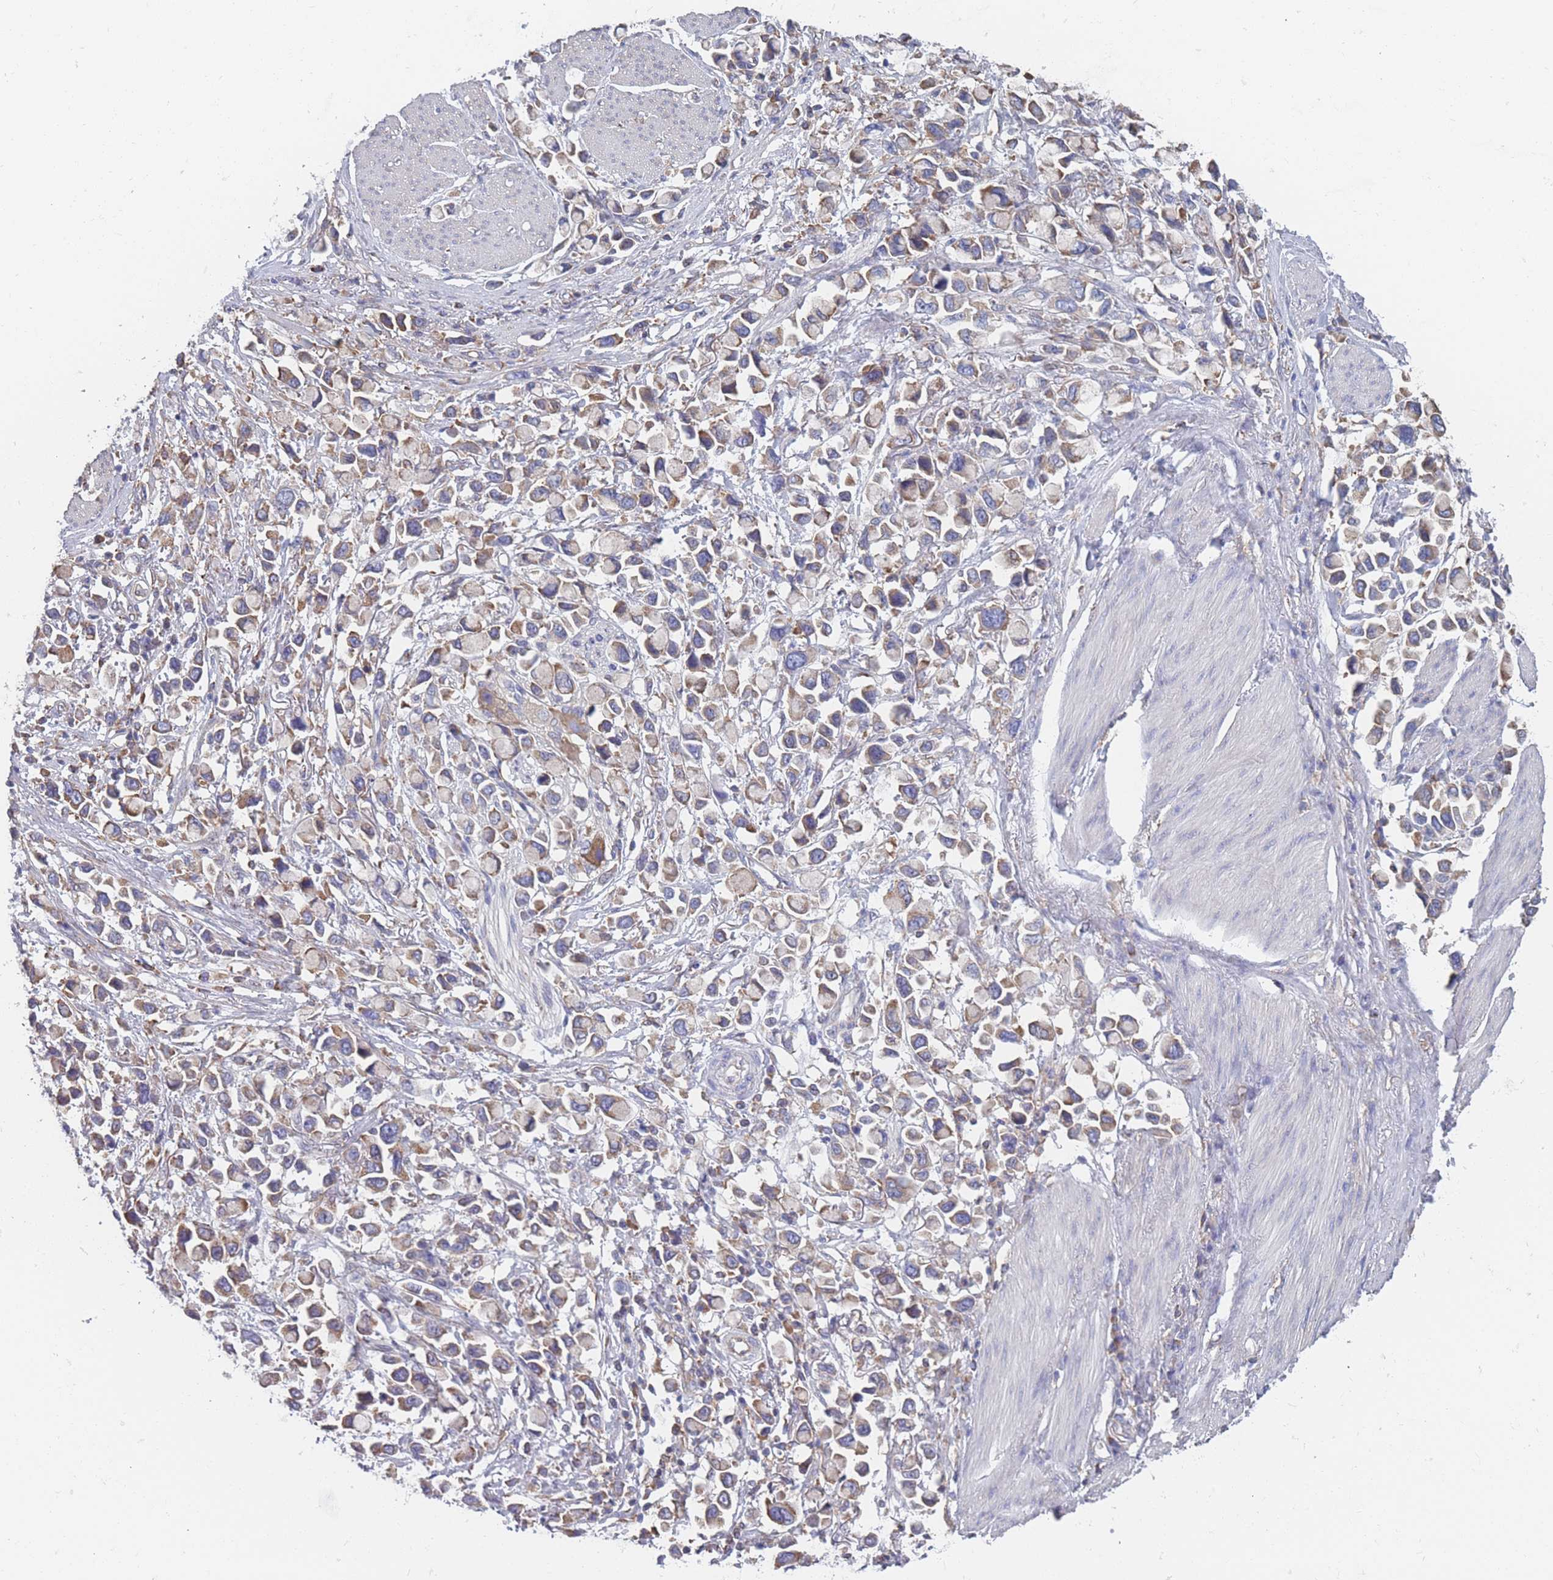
{"staining": {"intensity": "weak", "quantity": "25%-75%", "location": "cytoplasmic/membranous"}, "tissue": "stomach cancer", "cell_type": "Tumor cells", "image_type": "cancer", "snomed": [{"axis": "morphology", "description": "Adenocarcinoma, NOS"}, {"axis": "topography", "description": "Stomach"}], "caption": "DAB (3,3'-diaminobenzidine) immunohistochemical staining of human stomach cancer reveals weak cytoplasmic/membranous protein positivity in about 25%-75% of tumor cells.", "gene": "OR7C2", "patient": {"sex": "female", "age": 81}}